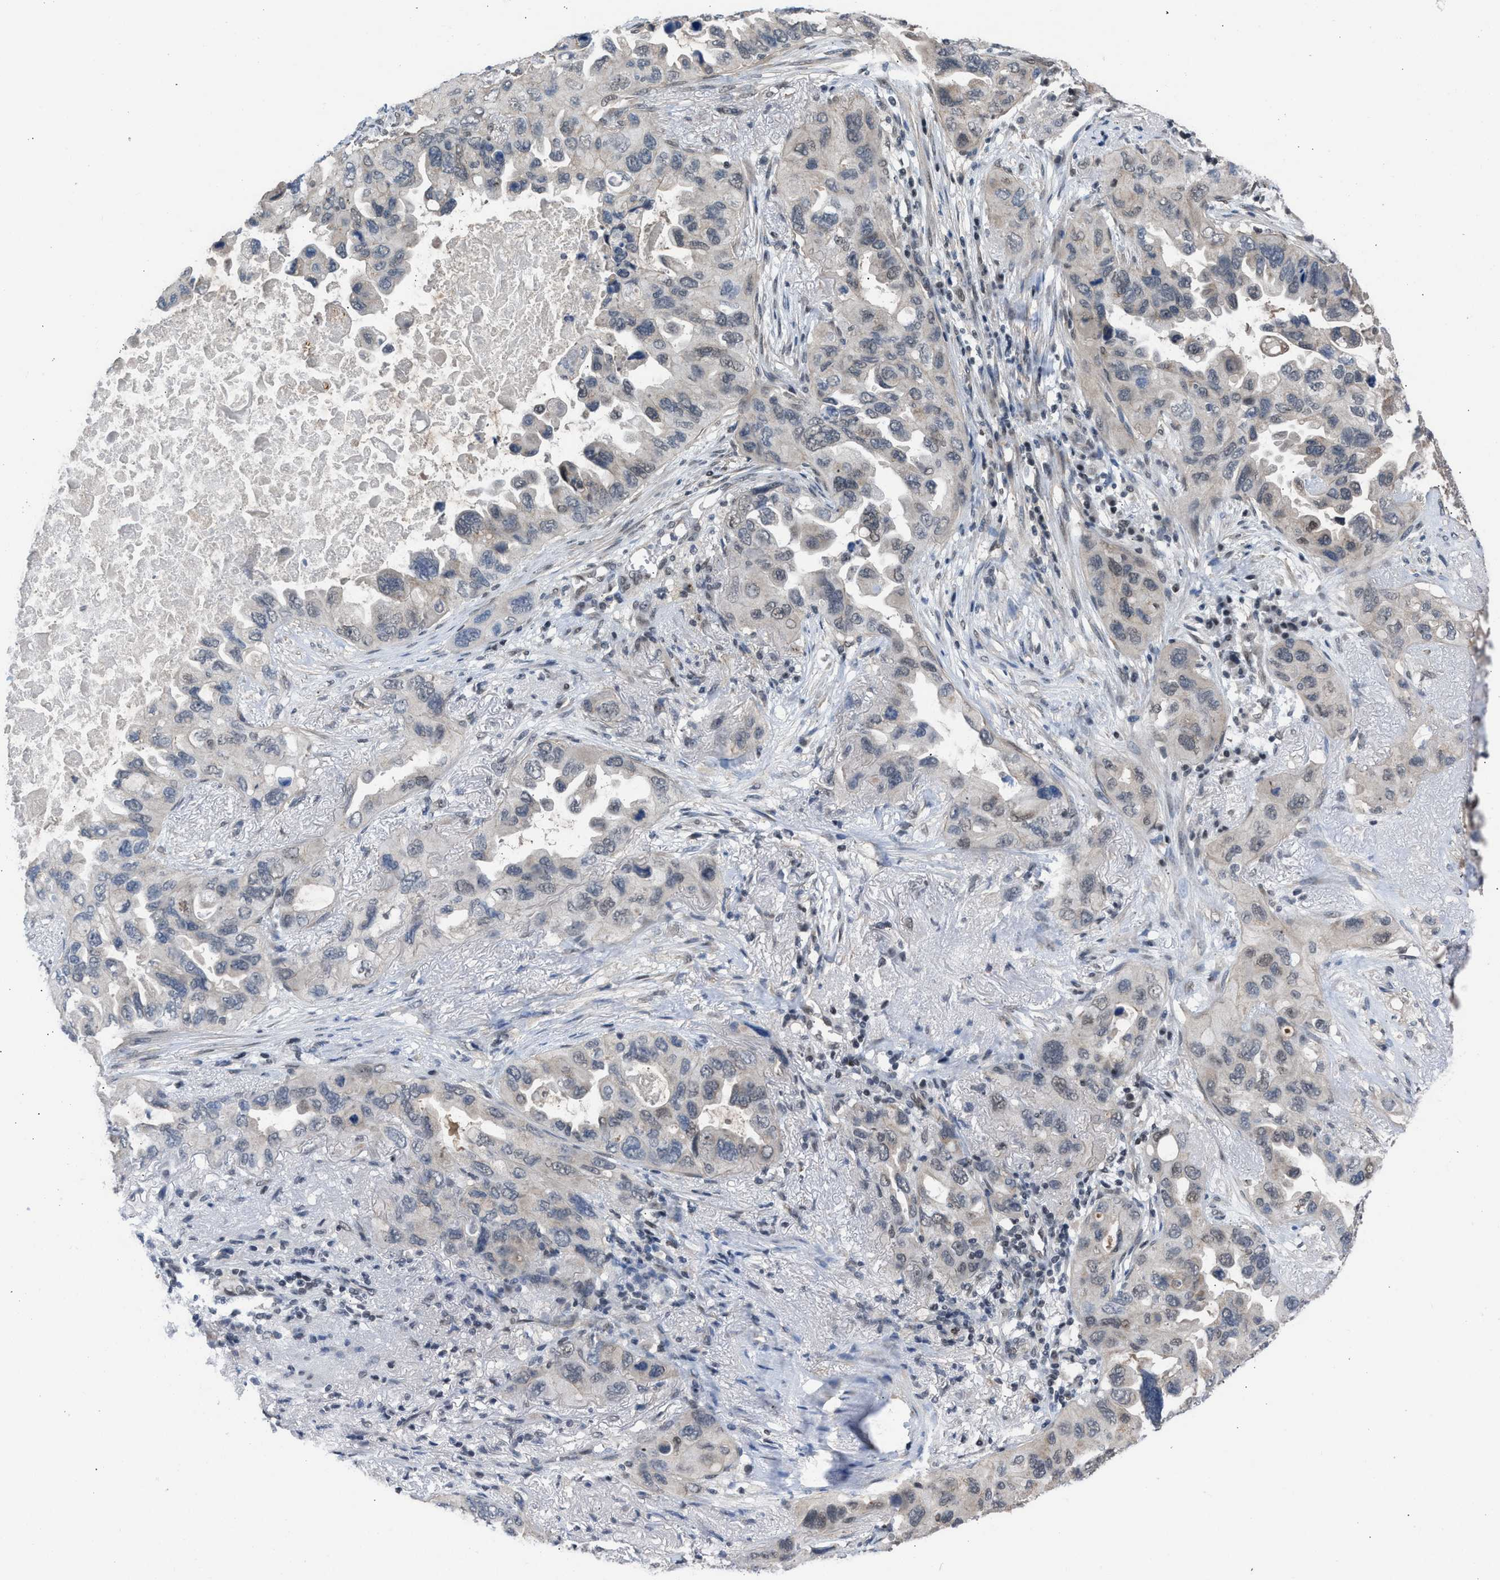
{"staining": {"intensity": "weak", "quantity": "<25%", "location": "nuclear"}, "tissue": "lung cancer", "cell_type": "Tumor cells", "image_type": "cancer", "snomed": [{"axis": "morphology", "description": "Squamous cell carcinoma, NOS"}, {"axis": "topography", "description": "Lung"}], "caption": "This is an IHC image of lung cancer (squamous cell carcinoma). There is no staining in tumor cells.", "gene": "TERF2IP", "patient": {"sex": "female", "age": 73}}